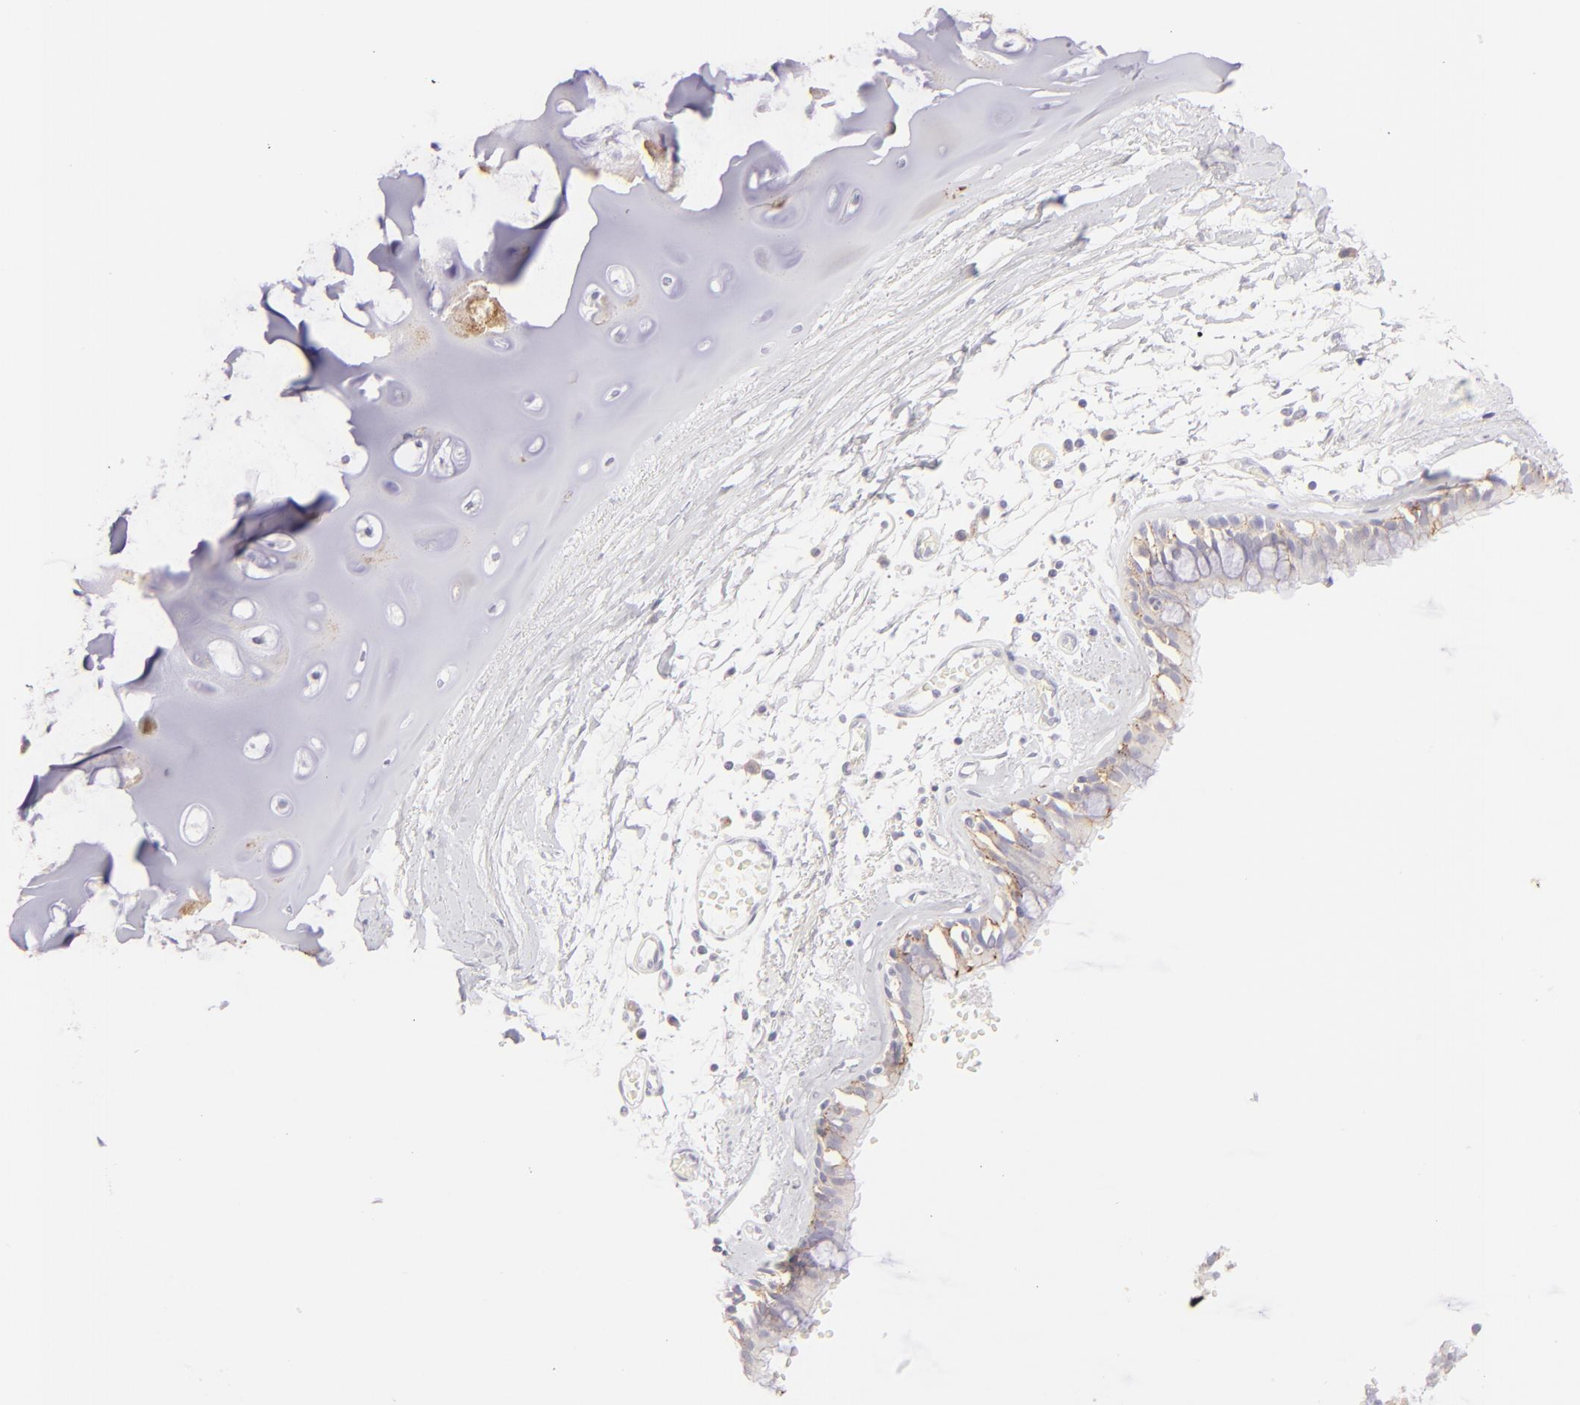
{"staining": {"intensity": "negative", "quantity": "none", "location": "none"}, "tissue": "adipose tissue", "cell_type": "Adipocytes", "image_type": "normal", "snomed": [{"axis": "morphology", "description": "Normal tissue, NOS"}, {"axis": "topography", "description": "Bronchus"}, {"axis": "topography", "description": "Lung"}], "caption": "DAB immunohistochemical staining of benign adipose tissue exhibits no significant expression in adipocytes.", "gene": "CLDN4", "patient": {"sex": "female", "age": 56}}